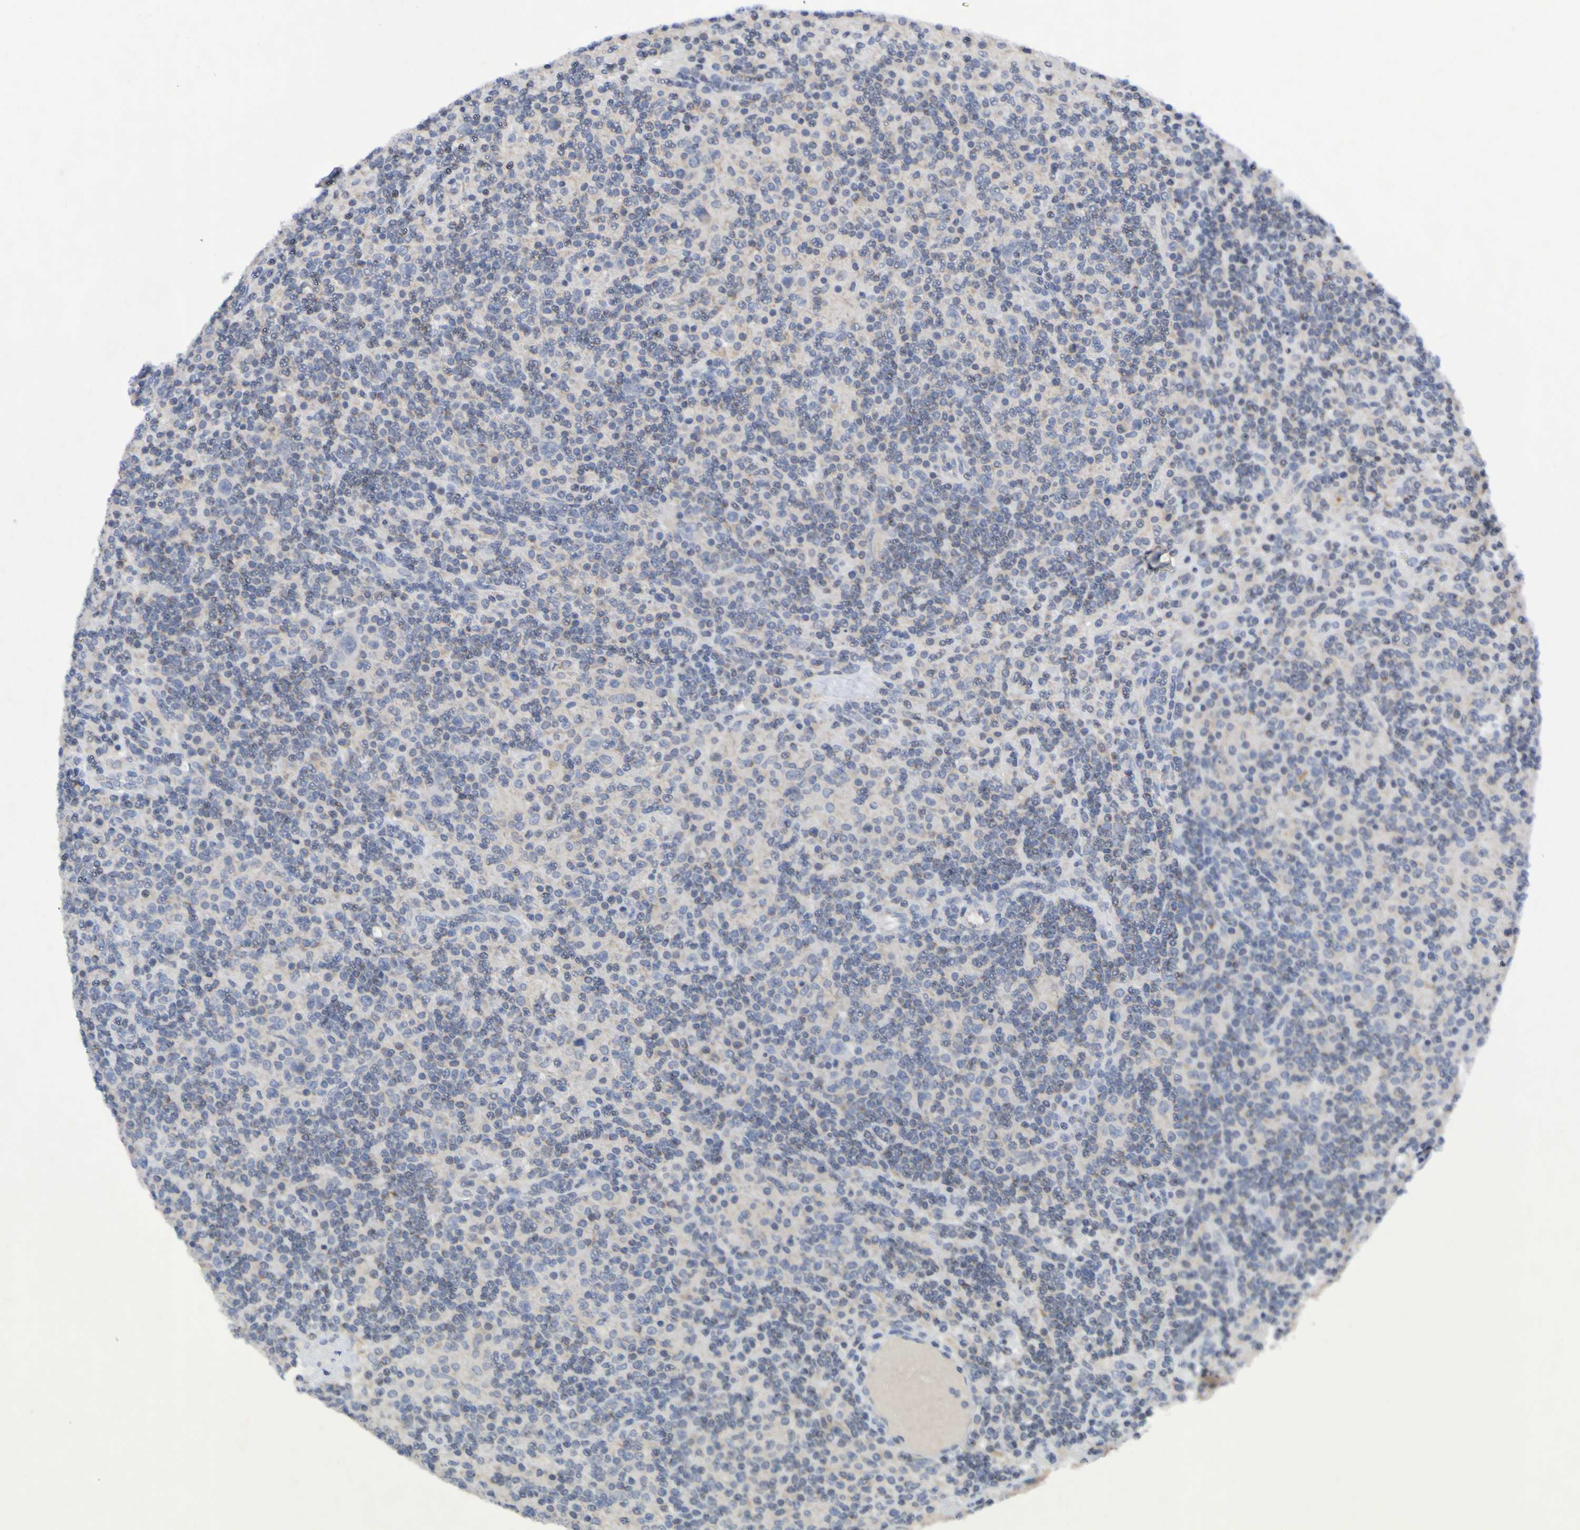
{"staining": {"intensity": "negative", "quantity": "none", "location": "none"}, "tissue": "lymphoma", "cell_type": "Tumor cells", "image_type": "cancer", "snomed": [{"axis": "morphology", "description": "Hodgkin's disease, NOS"}, {"axis": "topography", "description": "Lymph node"}], "caption": "Immunohistochemistry (IHC) of human Hodgkin's disease reveals no expression in tumor cells.", "gene": "PTP4A2", "patient": {"sex": "male", "age": 70}}